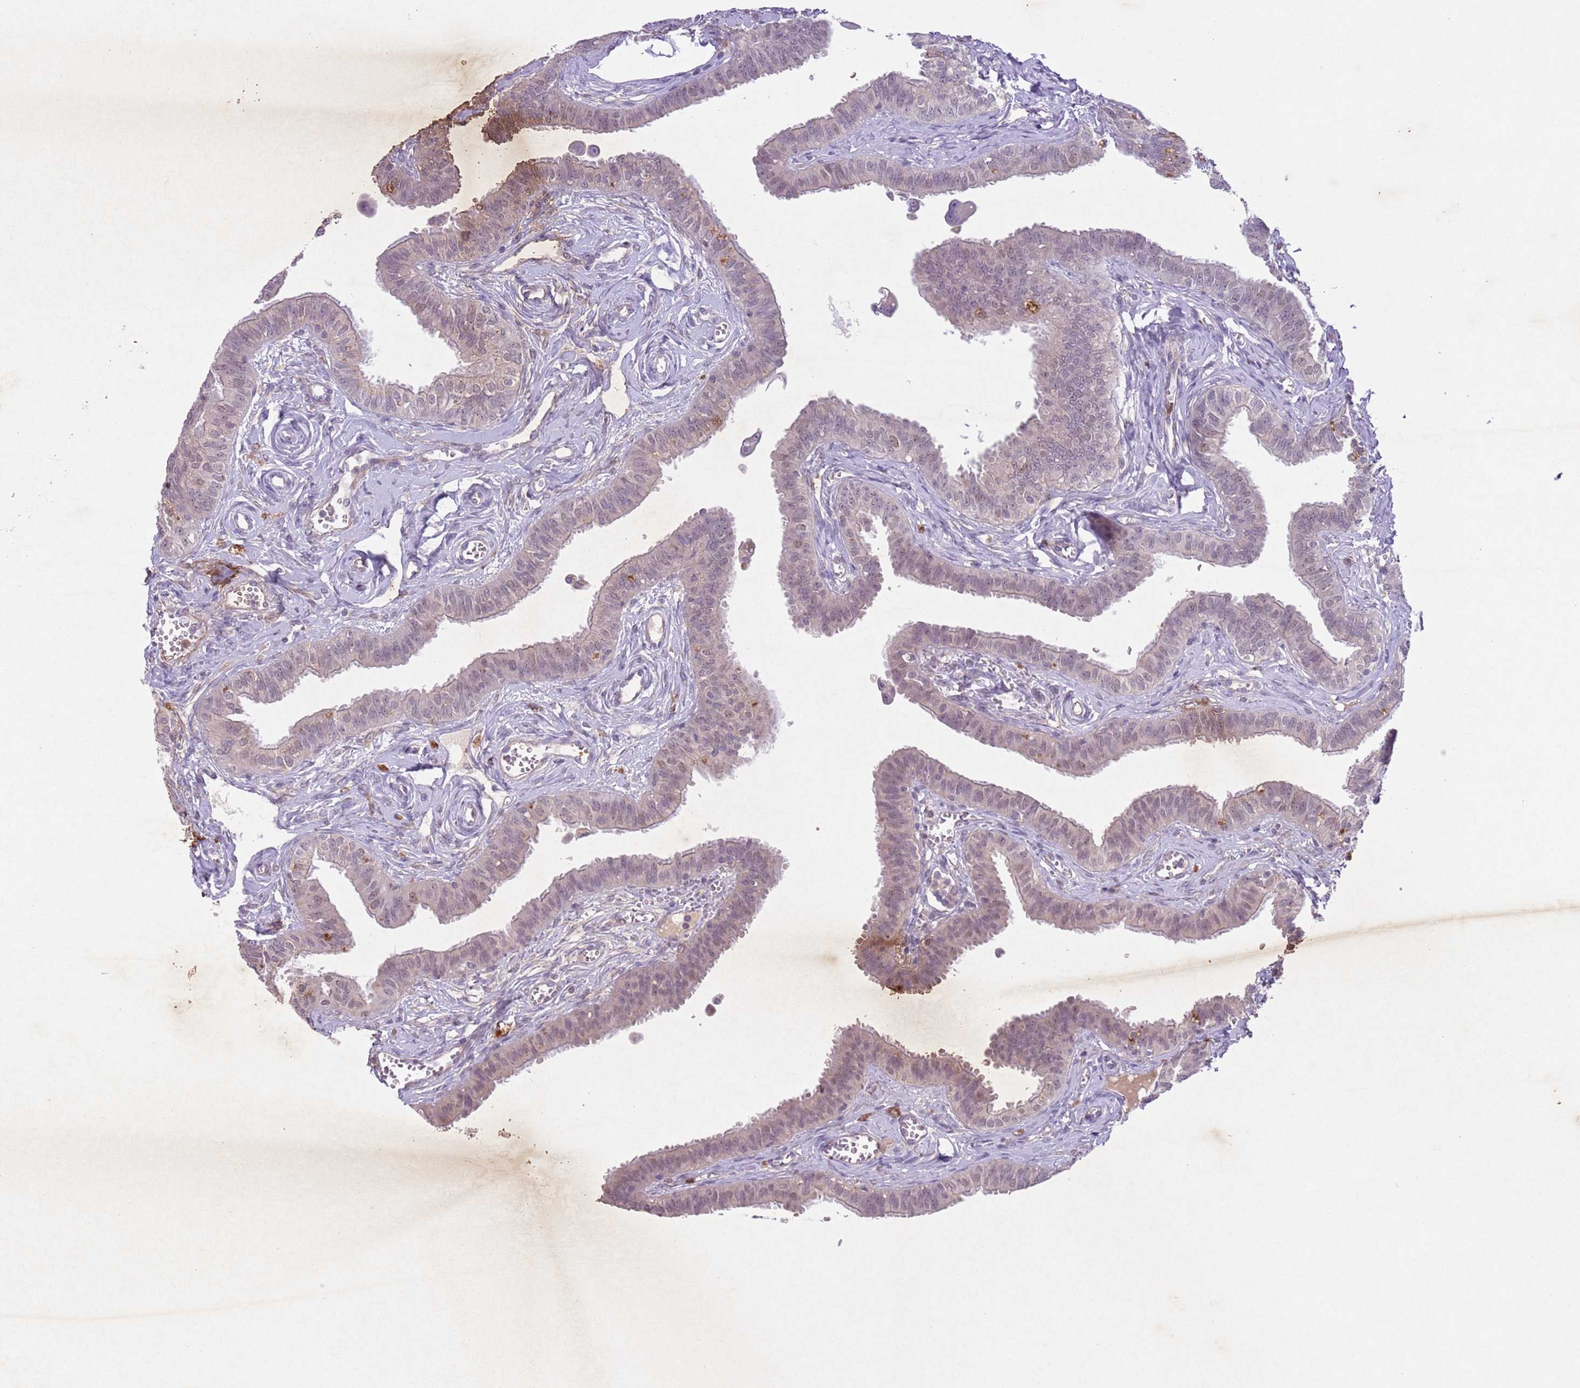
{"staining": {"intensity": "weak", "quantity": "25%-75%", "location": "nuclear"}, "tissue": "fallopian tube", "cell_type": "Glandular cells", "image_type": "normal", "snomed": [{"axis": "morphology", "description": "Normal tissue, NOS"}, {"axis": "morphology", "description": "Carcinoma, NOS"}, {"axis": "topography", "description": "Fallopian tube"}, {"axis": "topography", "description": "Ovary"}], "caption": "This image exhibits benign fallopian tube stained with immunohistochemistry (IHC) to label a protein in brown. The nuclear of glandular cells show weak positivity for the protein. Nuclei are counter-stained blue.", "gene": "CCNI", "patient": {"sex": "female", "age": 59}}